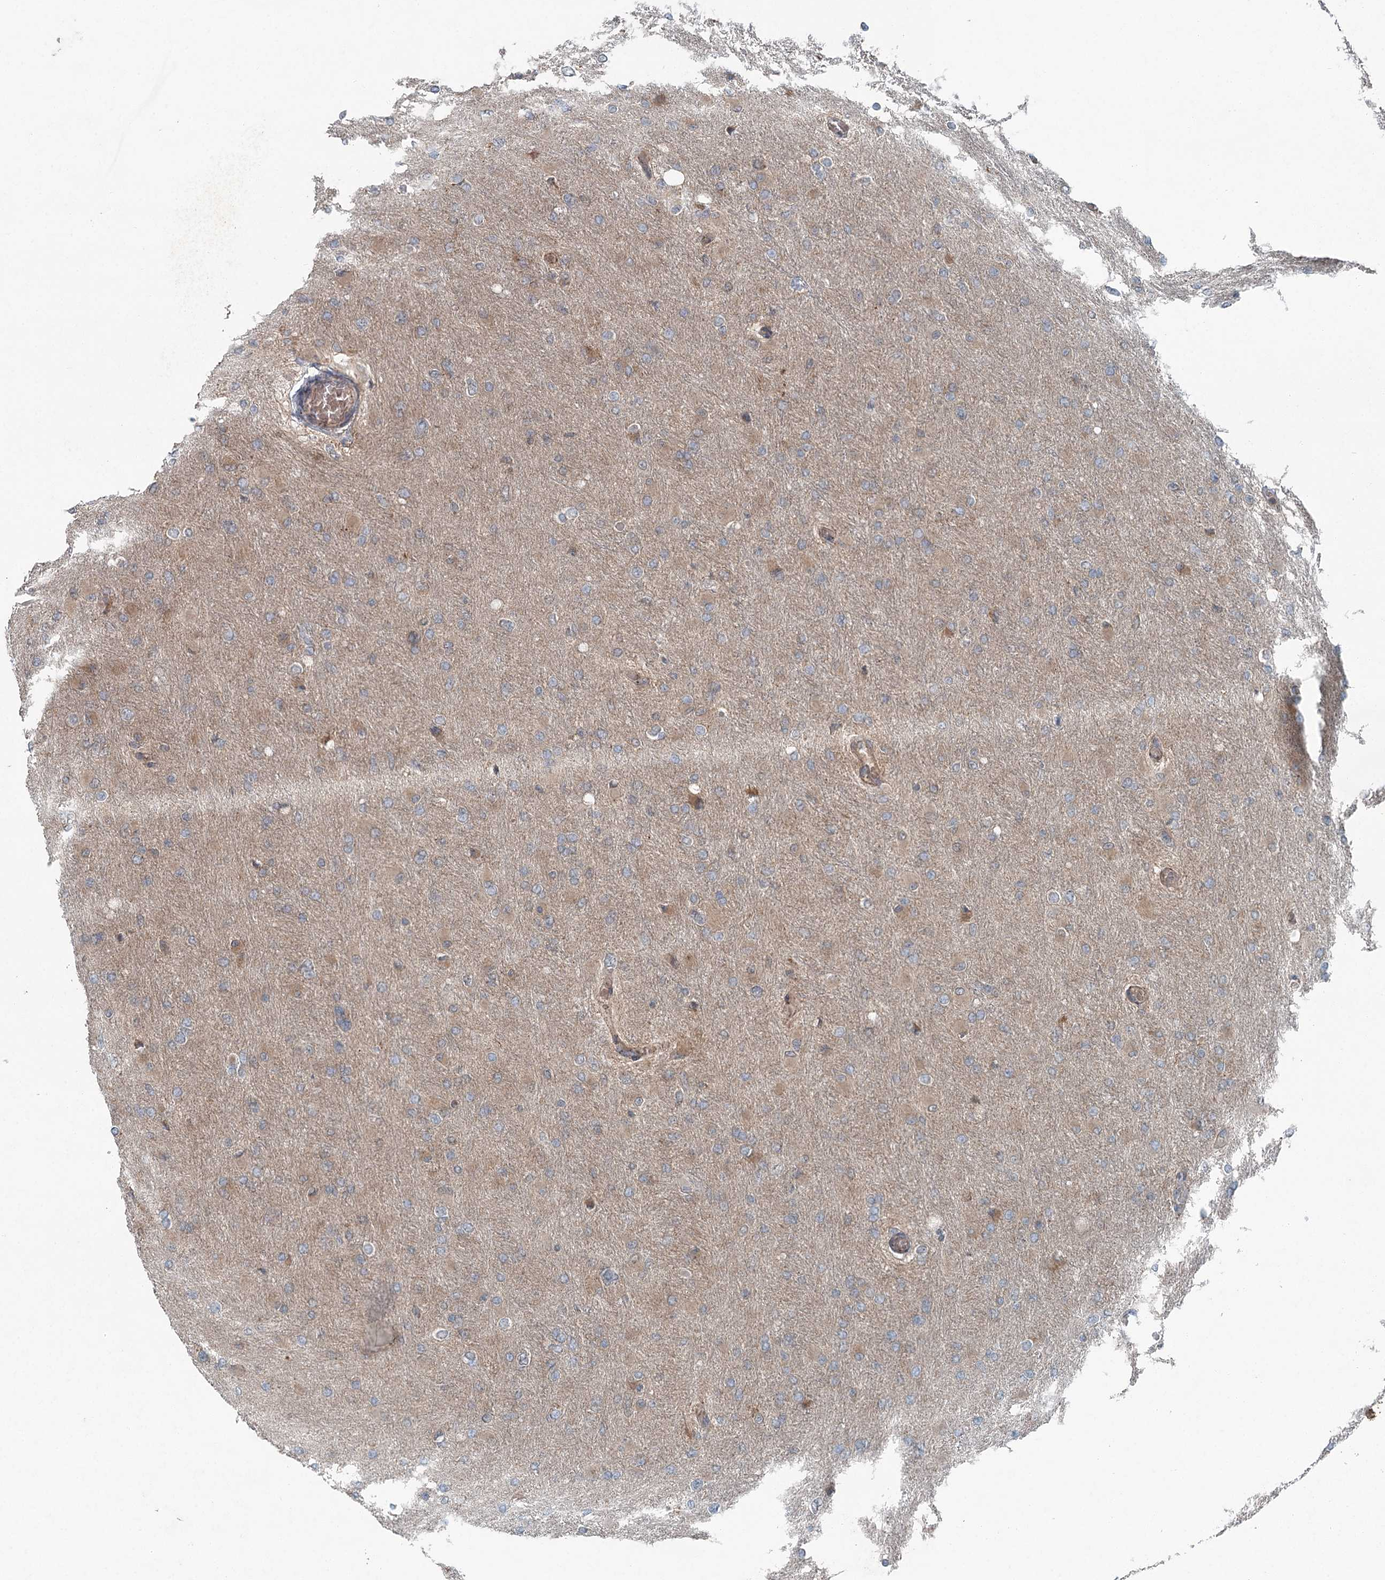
{"staining": {"intensity": "negative", "quantity": "none", "location": "none"}, "tissue": "glioma", "cell_type": "Tumor cells", "image_type": "cancer", "snomed": [{"axis": "morphology", "description": "Glioma, malignant, High grade"}, {"axis": "topography", "description": "Cerebral cortex"}], "caption": "This is an immunohistochemistry photomicrograph of human malignant high-grade glioma. There is no expression in tumor cells.", "gene": "SKIC3", "patient": {"sex": "female", "age": 36}}